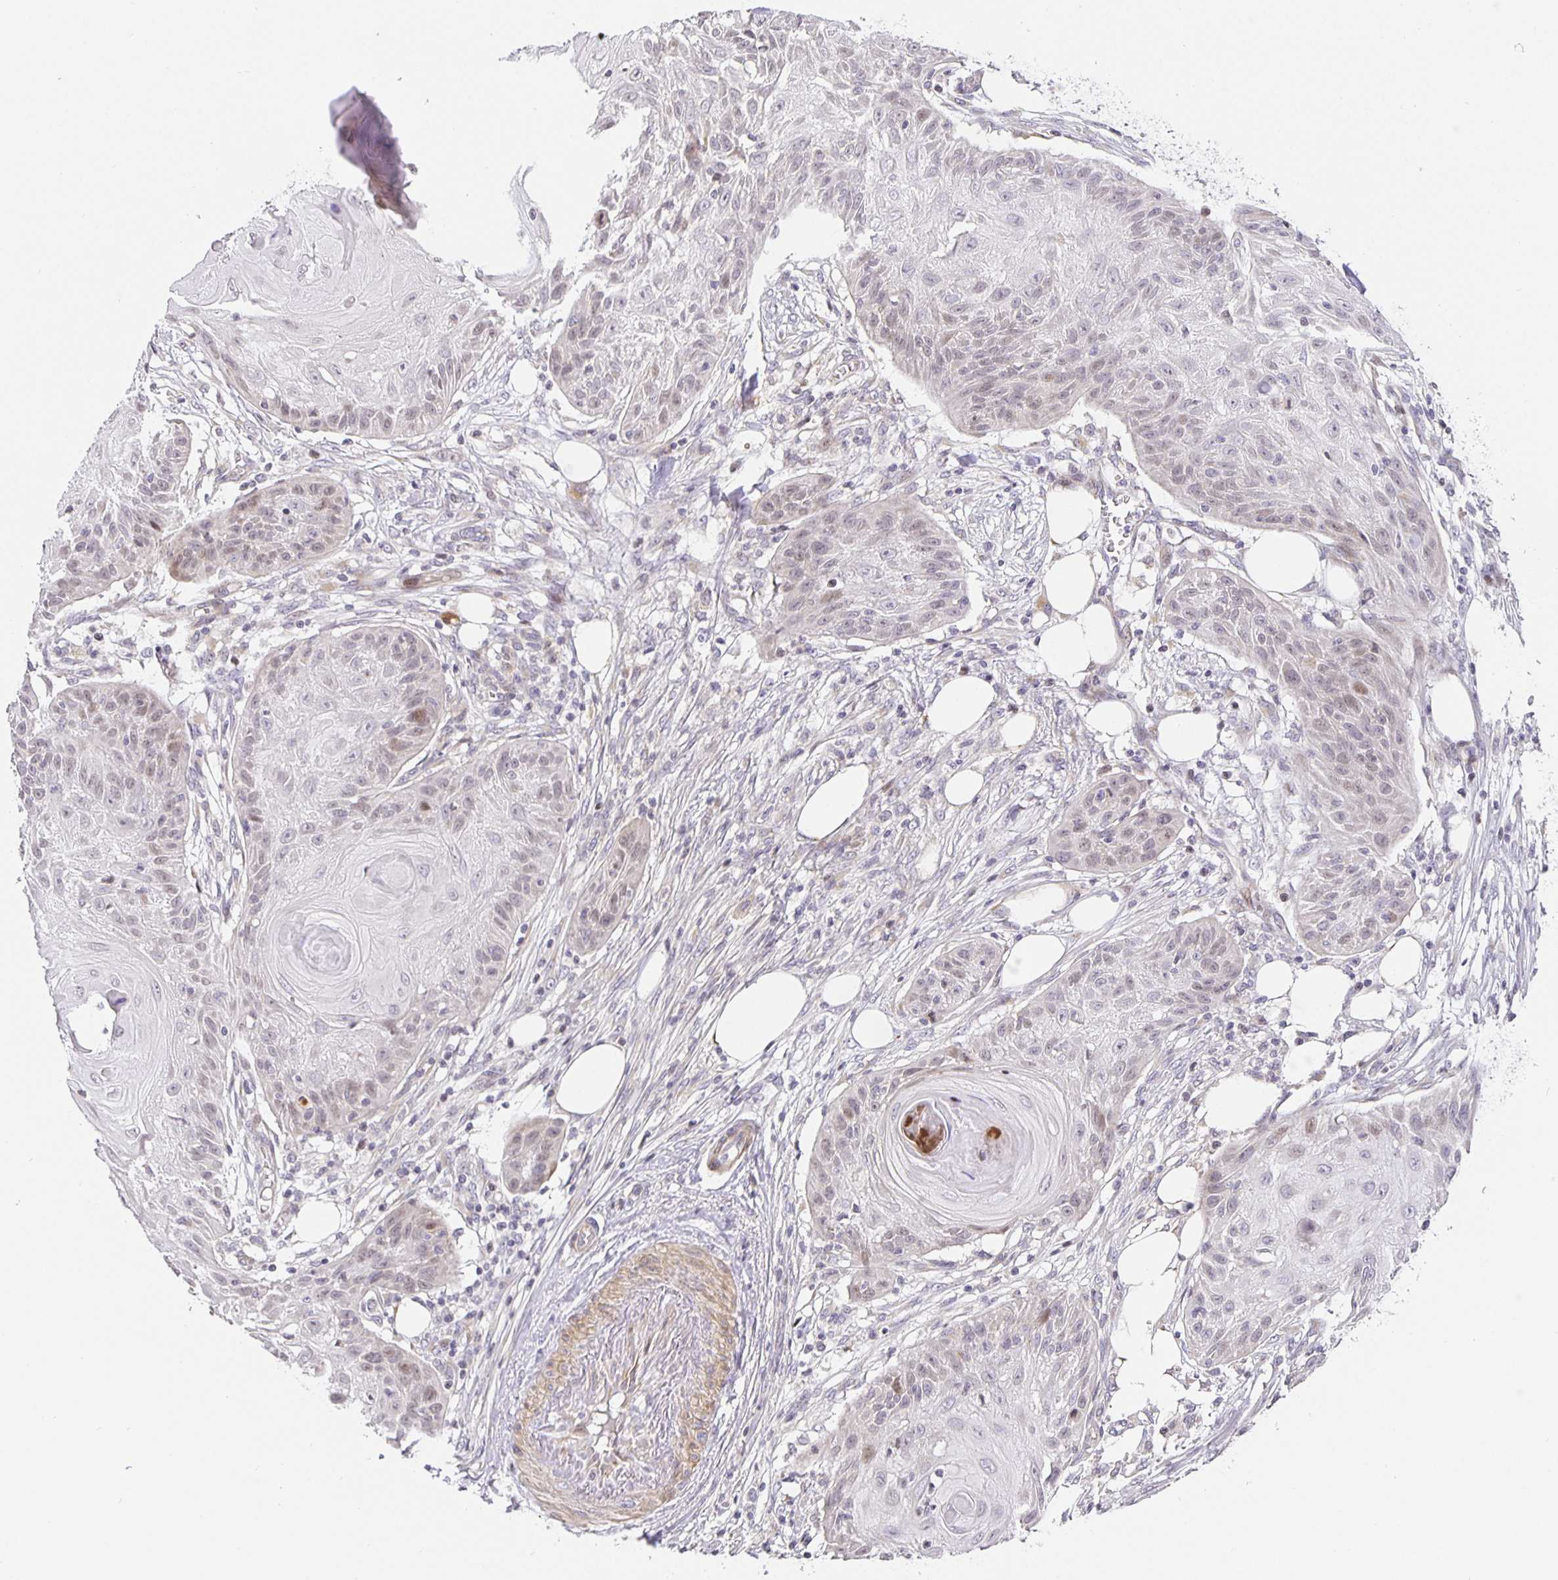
{"staining": {"intensity": "negative", "quantity": "none", "location": "none"}, "tissue": "skin cancer", "cell_type": "Tumor cells", "image_type": "cancer", "snomed": [{"axis": "morphology", "description": "Squamous cell carcinoma, NOS"}, {"axis": "topography", "description": "Skin"}], "caption": "High magnification brightfield microscopy of skin cancer stained with DAB (3,3'-diaminobenzidine) (brown) and counterstained with hematoxylin (blue): tumor cells show no significant expression. (DAB immunohistochemistry, high magnification).", "gene": "TJP3", "patient": {"sex": "female", "age": 88}}